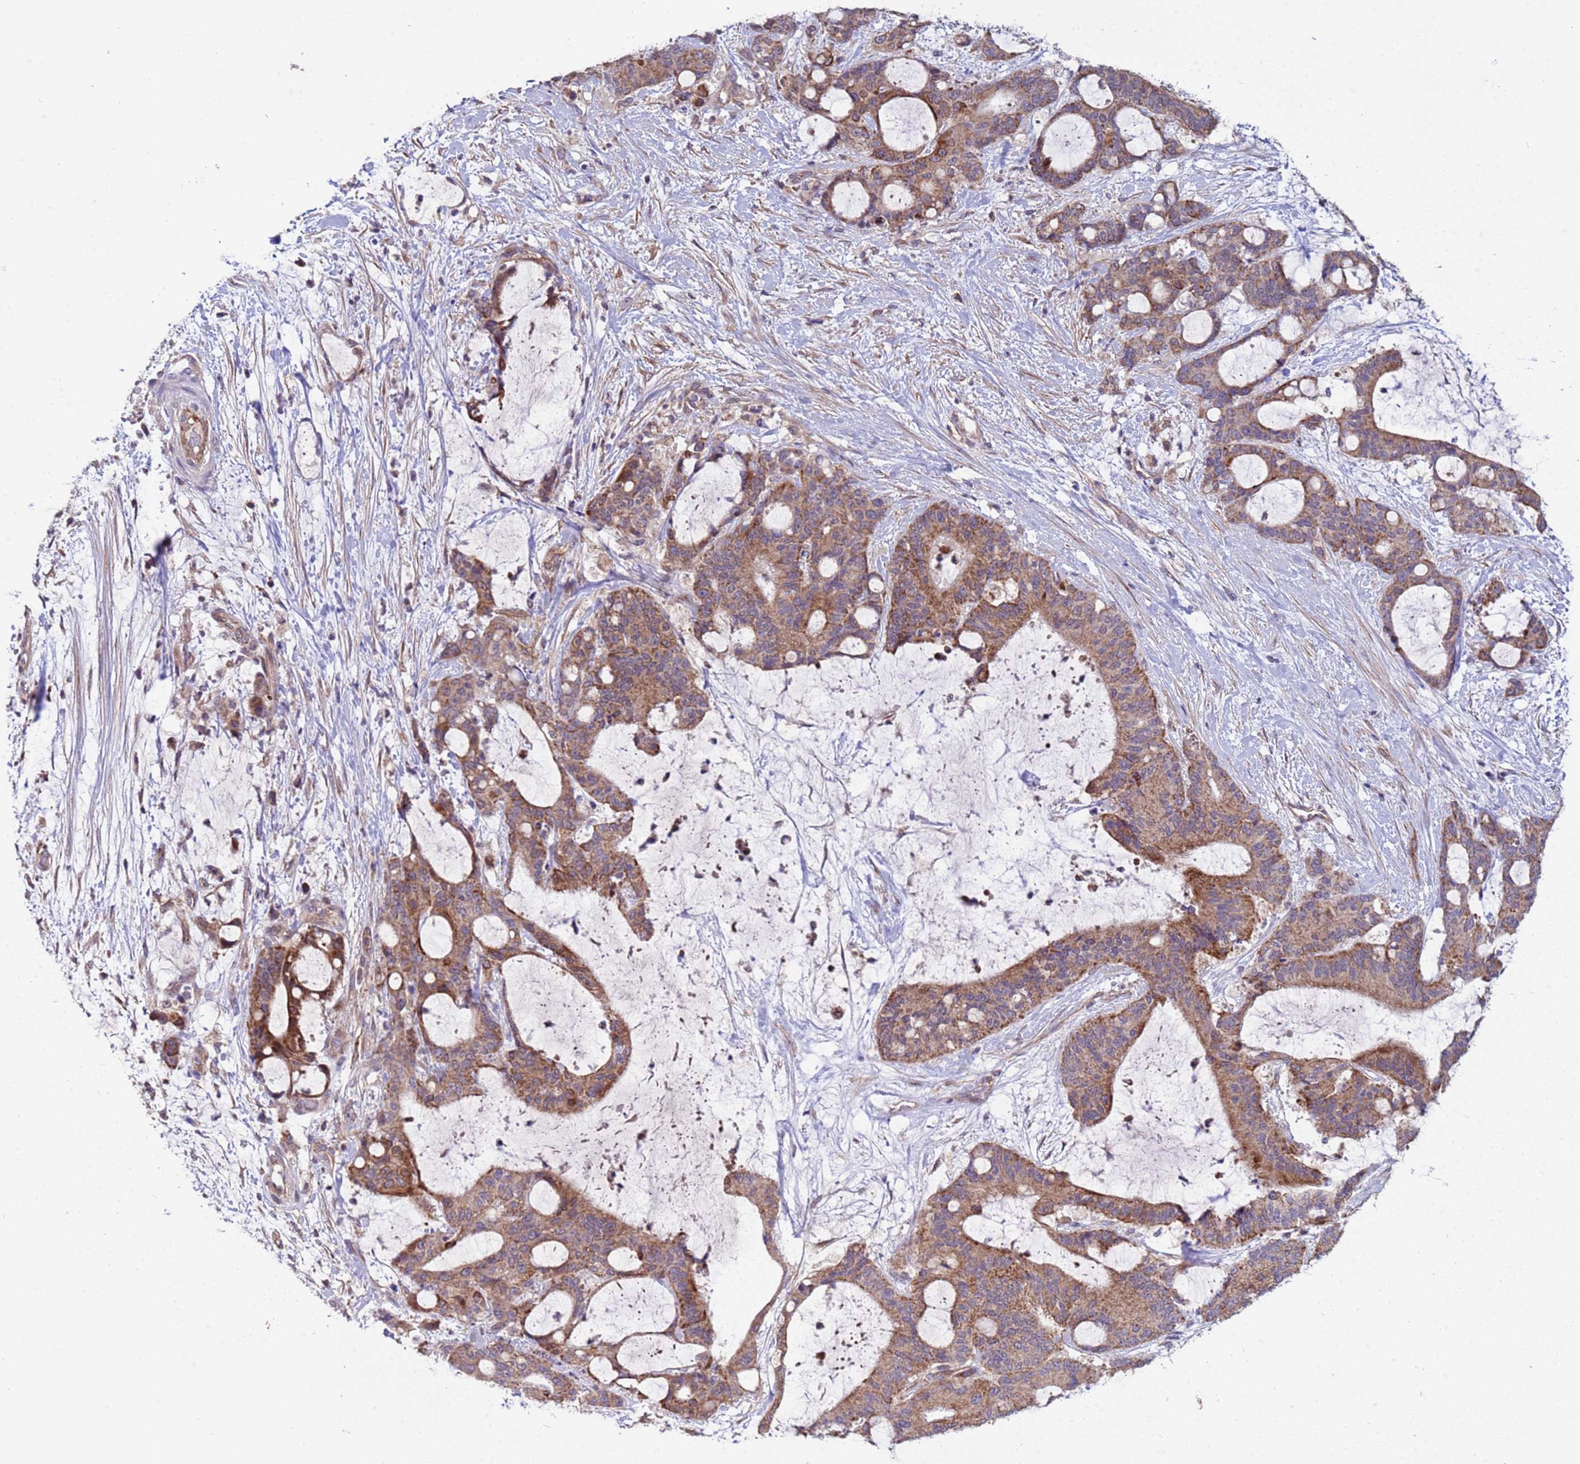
{"staining": {"intensity": "moderate", "quantity": ">75%", "location": "cytoplasmic/membranous"}, "tissue": "liver cancer", "cell_type": "Tumor cells", "image_type": "cancer", "snomed": [{"axis": "morphology", "description": "Normal tissue, NOS"}, {"axis": "morphology", "description": "Cholangiocarcinoma"}, {"axis": "topography", "description": "Liver"}, {"axis": "topography", "description": "Peripheral nerve tissue"}], "caption": "IHC of liver cancer (cholangiocarcinoma) exhibits medium levels of moderate cytoplasmic/membranous positivity in approximately >75% of tumor cells. (IHC, brightfield microscopy, high magnification).", "gene": "ACAD8", "patient": {"sex": "female", "age": 73}}